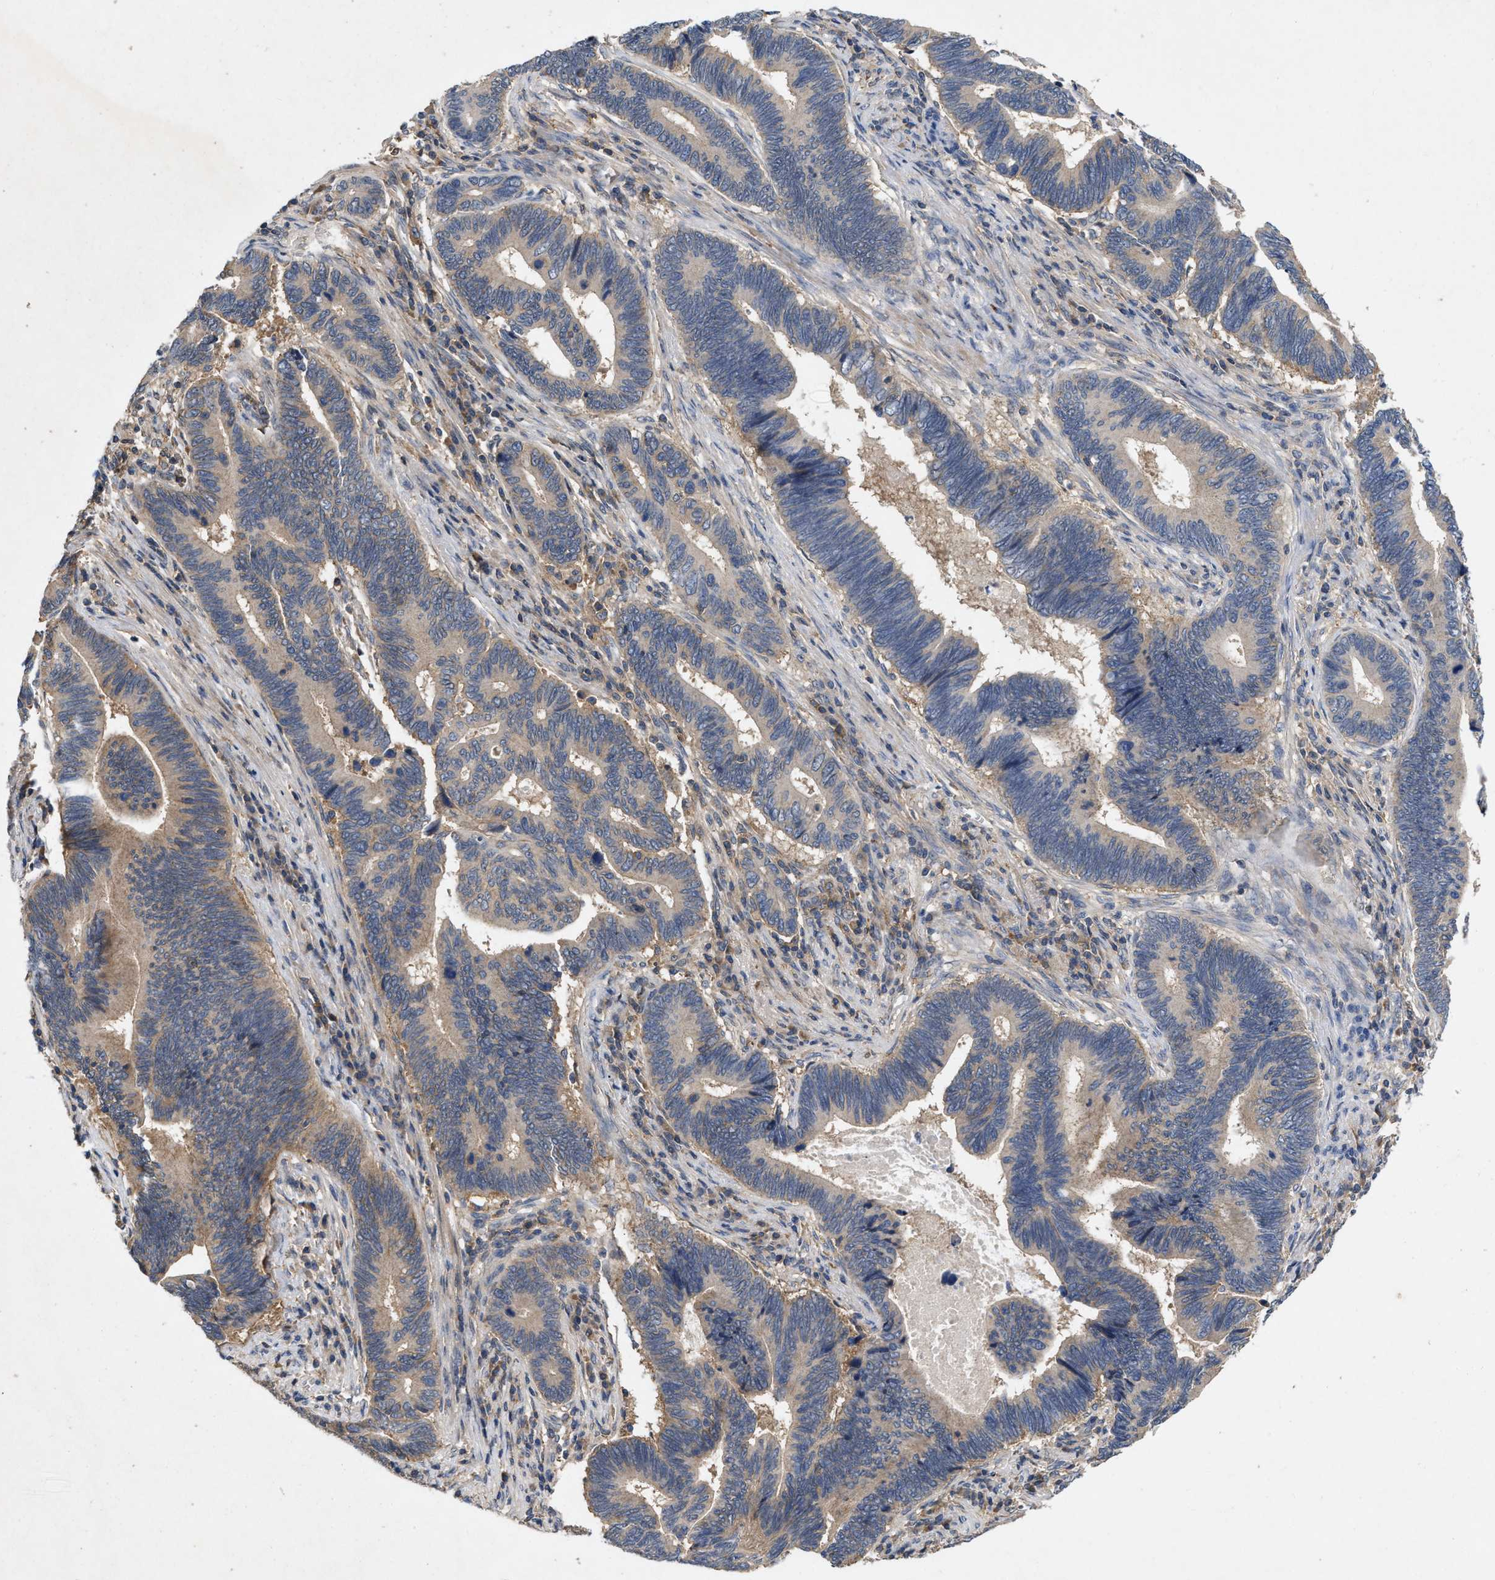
{"staining": {"intensity": "weak", "quantity": ">75%", "location": "cytoplasmic/membranous"}, "tissue": "pancreatic cancer", "cell_type": "Tumor cells", "image_type": "cancer", "snomed": [{"axis": "morphology", "description": "Adenocarcinoma, NOS"}, {"axis": "topography", "description": "Pancreas"}], "caption": "Immunohistochemistry image of neoplastic tissue: pancreatic adenocarcinoma stained using immunohistochemistry shows low levels of weak protein expression localized specifically in the cytoplasmic/membranous of tumor cells, appearing as a cytoplasmic/membranous brown color.", "gene": "LPAR2", "patient": {"sex": "female", "age": 70}}